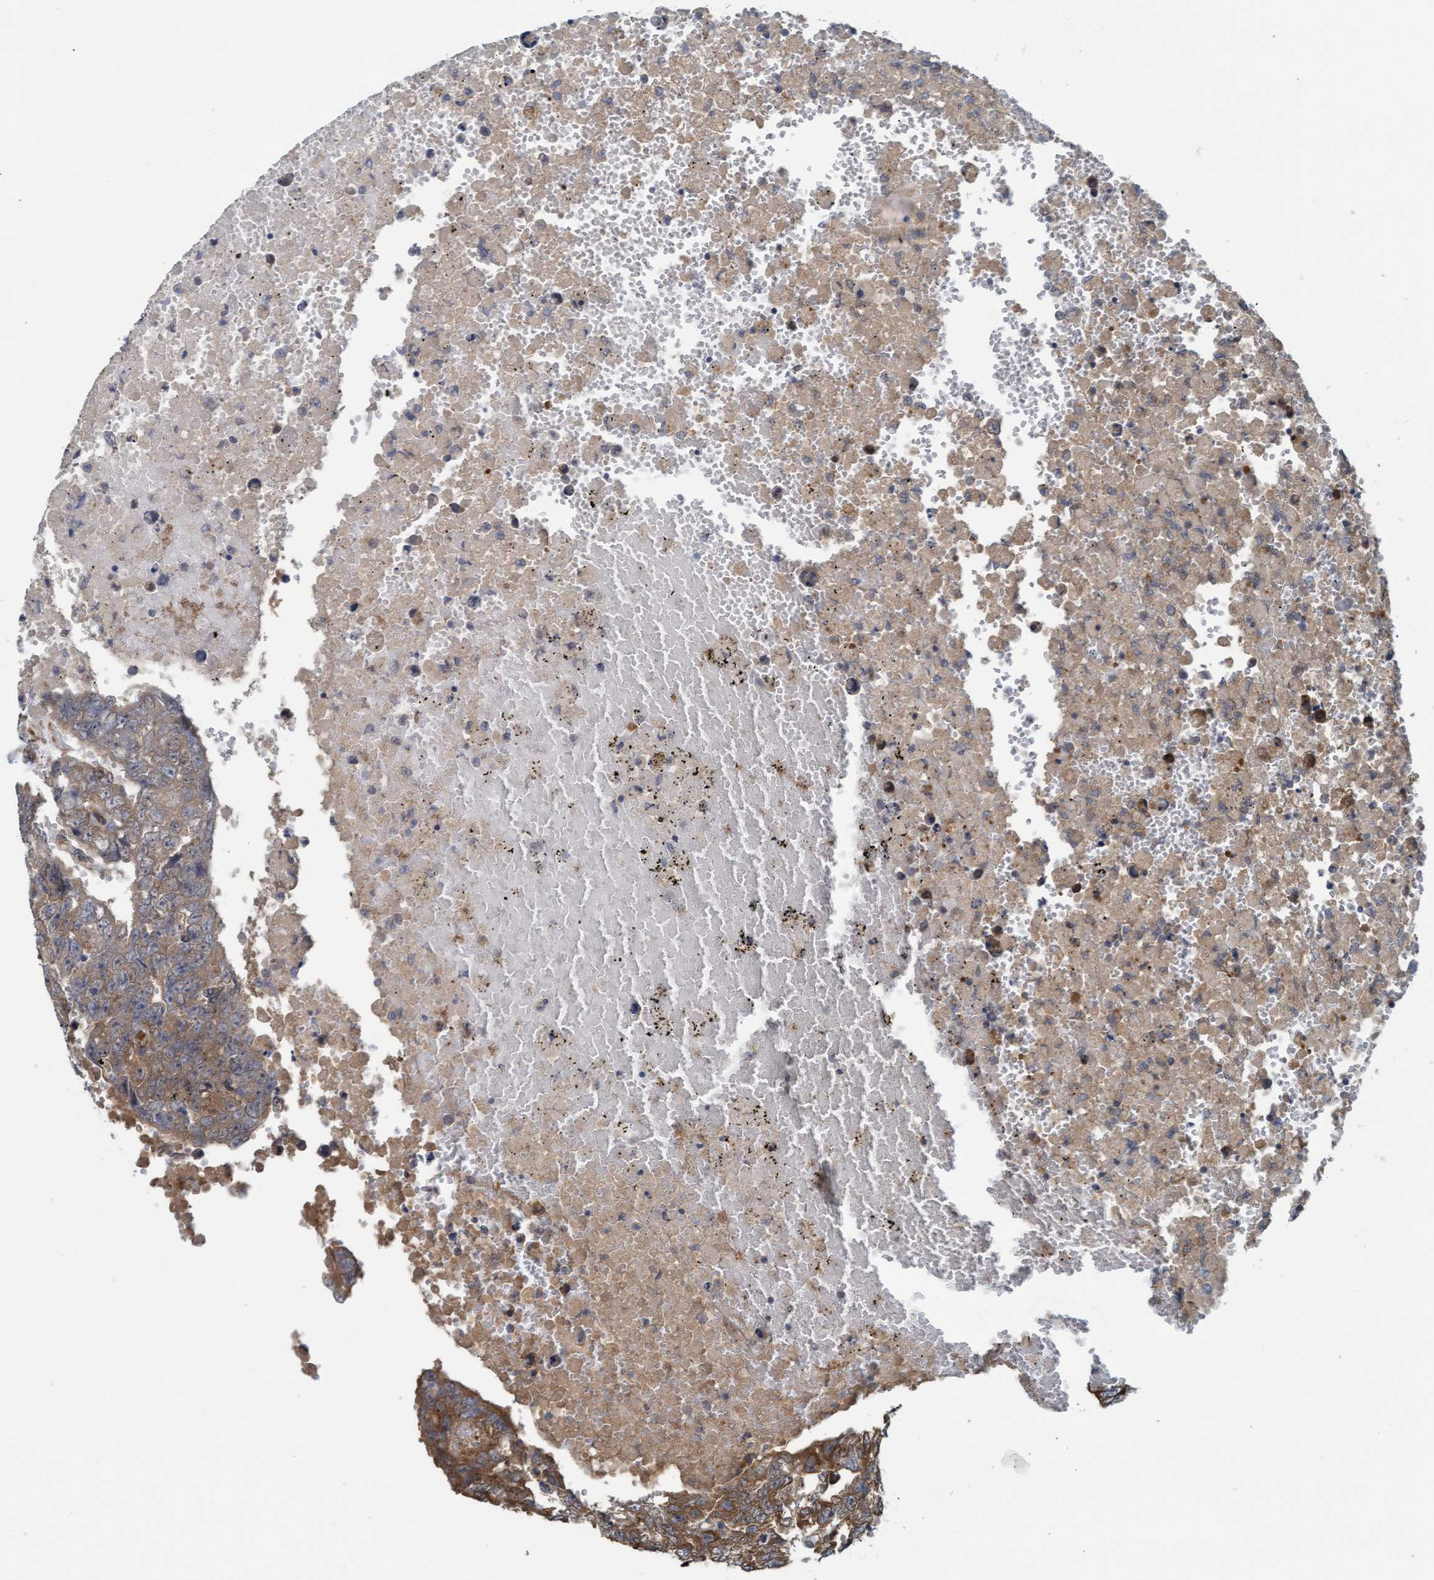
{"staining": {"intensity": "moderate", "quantity": ">75%", "location": "cytoplasmic/membranous"}, "tissue": "testis cancer", "cell_type": "Tumor cells", "image_type": "cancer", "snomed": [{"axis": "morphology", "description": "Carcinoma, Embryonal, NOS"}, {"axis": "topography", "description": "Testis"}], "caption": "A high-resolution micrograph shows immunohistochemistry staining of testis cancer, which reveals moderate cytoplasmic/membranous positivity in approximately >75% of tumor cells. The staining is performed using DAB brown chromogen to label protein expression. The nuclei are counter-stained blue using hematoxylin.", "gene": "LRSAM1", "patient": {"sex": "male", "age": 25}}